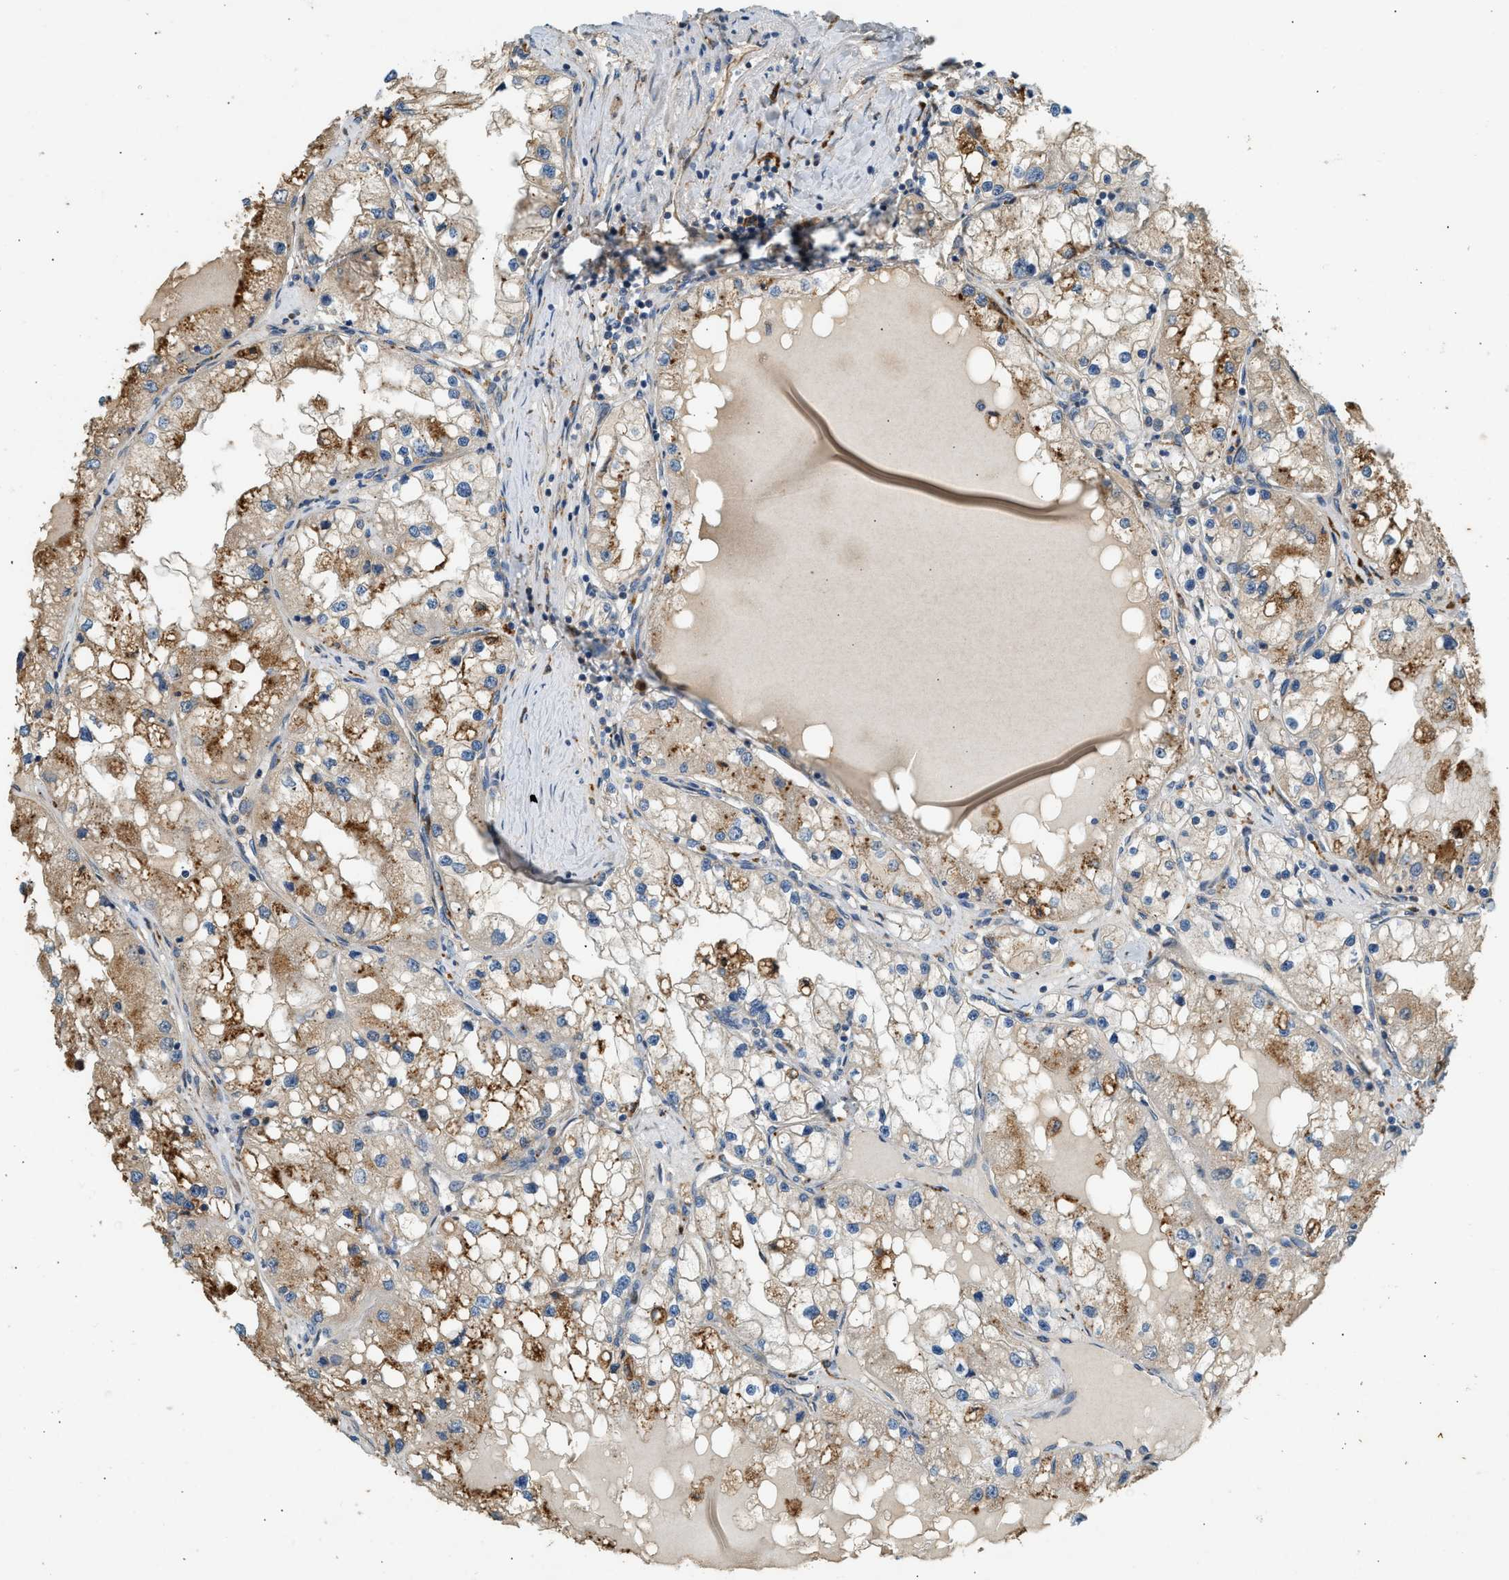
{"staining": {"intensity": "weak", "quantity": ">75%", "location": "cytoplasmic/membranous"}, "tissue": "renal cancer", "cell_type": "Tumor cells", "image_type": "cancer", "snomed": [{"axis": "morphology", "description": "Adenocarcinoma, NOS"}, {"axis": "topography", "description": "Kidney"}], "caption": "The image demonstrates a brown stain indicating the presence of a protein in the cytoplasmic/membranous of tumor cells in renal cancer (adenocarcinoma).", "gene": "CTSB", "patient": {"sex": "male", "age": 68}}